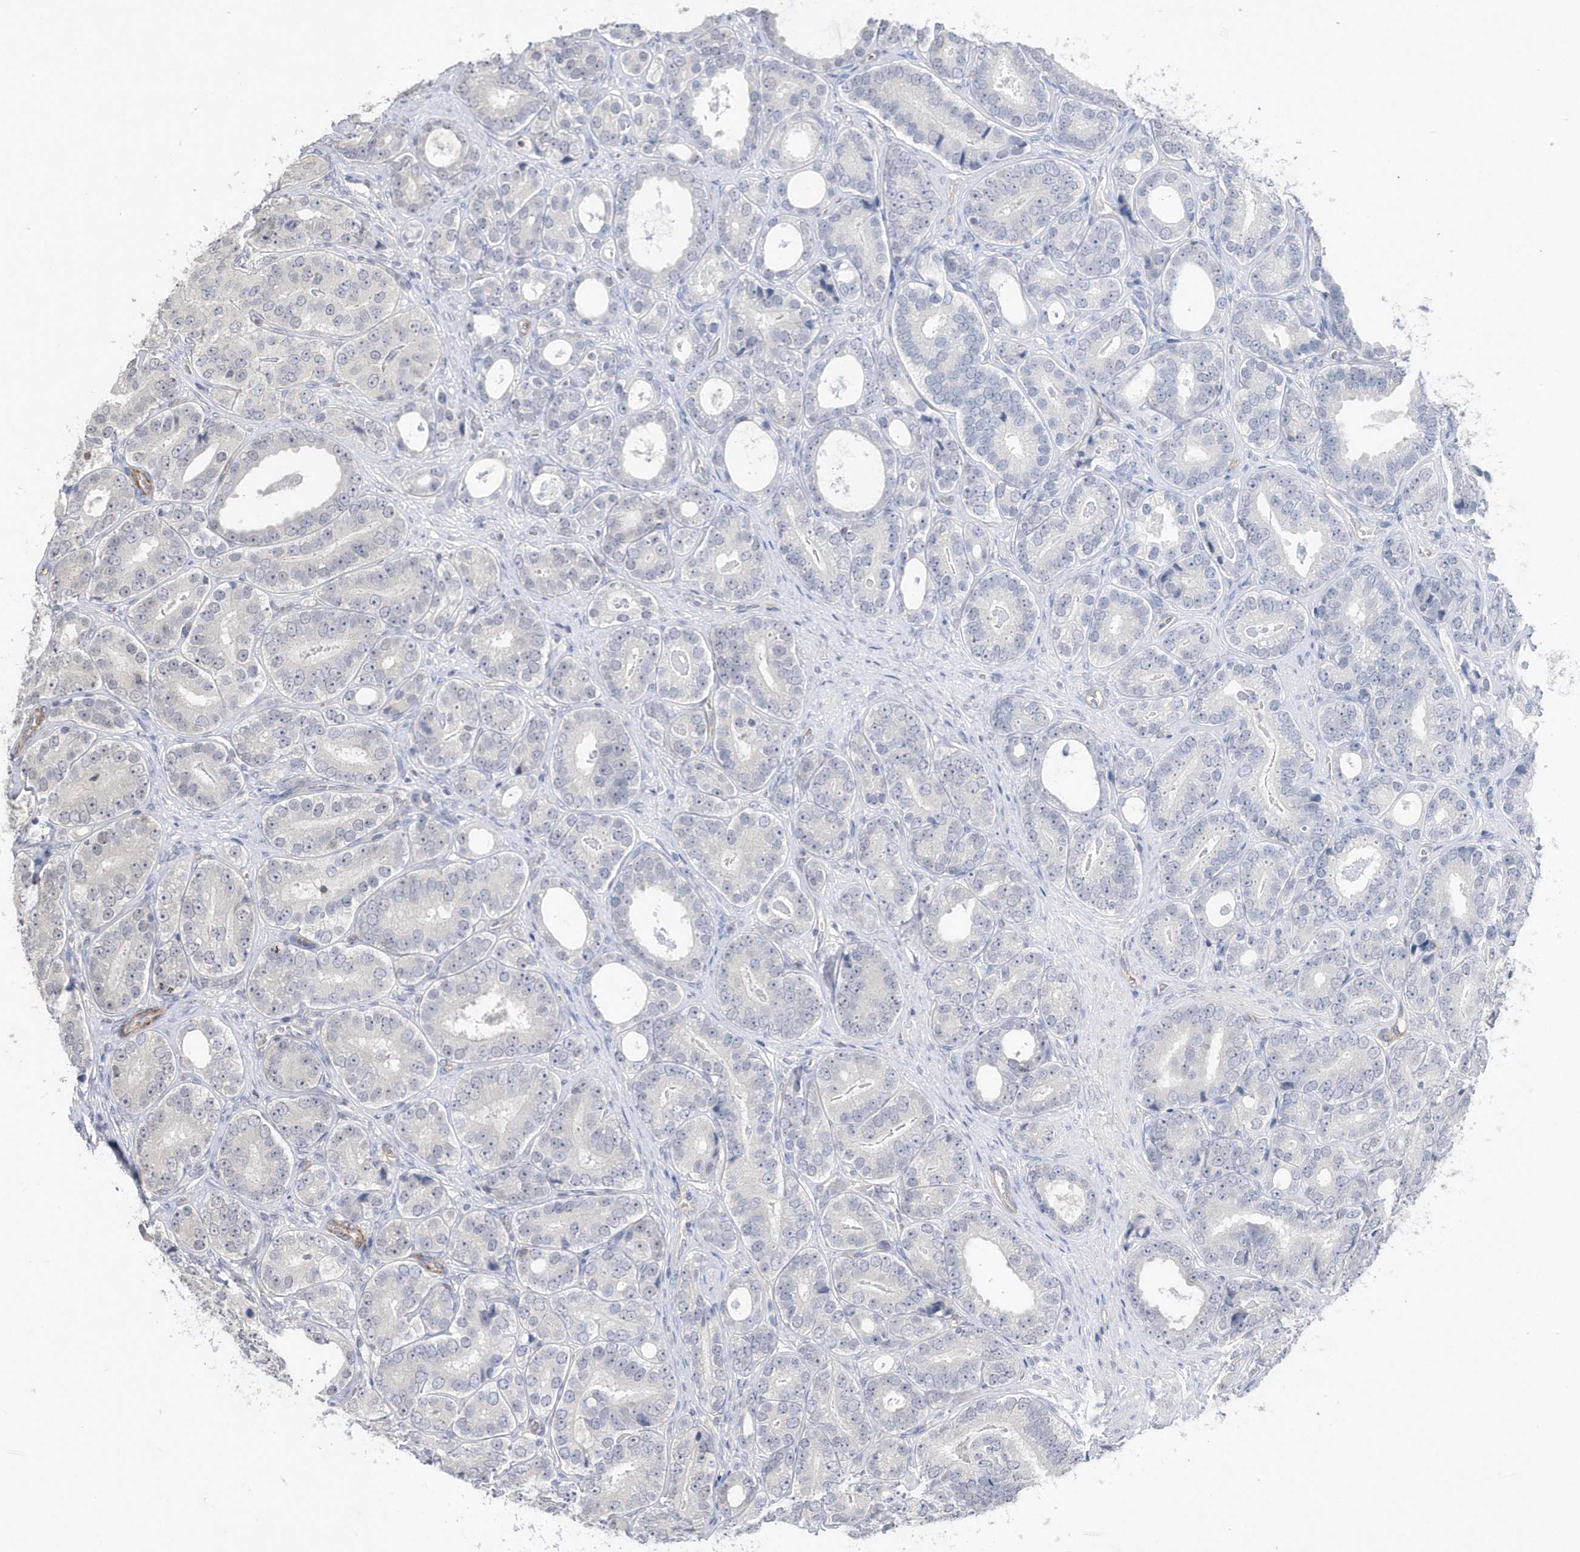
{"staining": {"intensity": "negative", "quantity": "none", "location": "none"}, "tissue": "prostate cancer", "cell_type": "Tumor cells", "image_type": "cancer", "snomed": [{"axis": "morphology", "description": "Adenocarcinoma, High grade"}, {"axis": "topography", "description": "Prostate"}], "caption": "IHC of human prostate cancer (high-grade adenocarcinoma) reveals no positivity in tumor cells. (DAB (3,3'-diaminobenzidine) IHC with hematoxylin counter stain).", "gene": "CRIP3", "patient": {"sex": "male", "age": 56}}